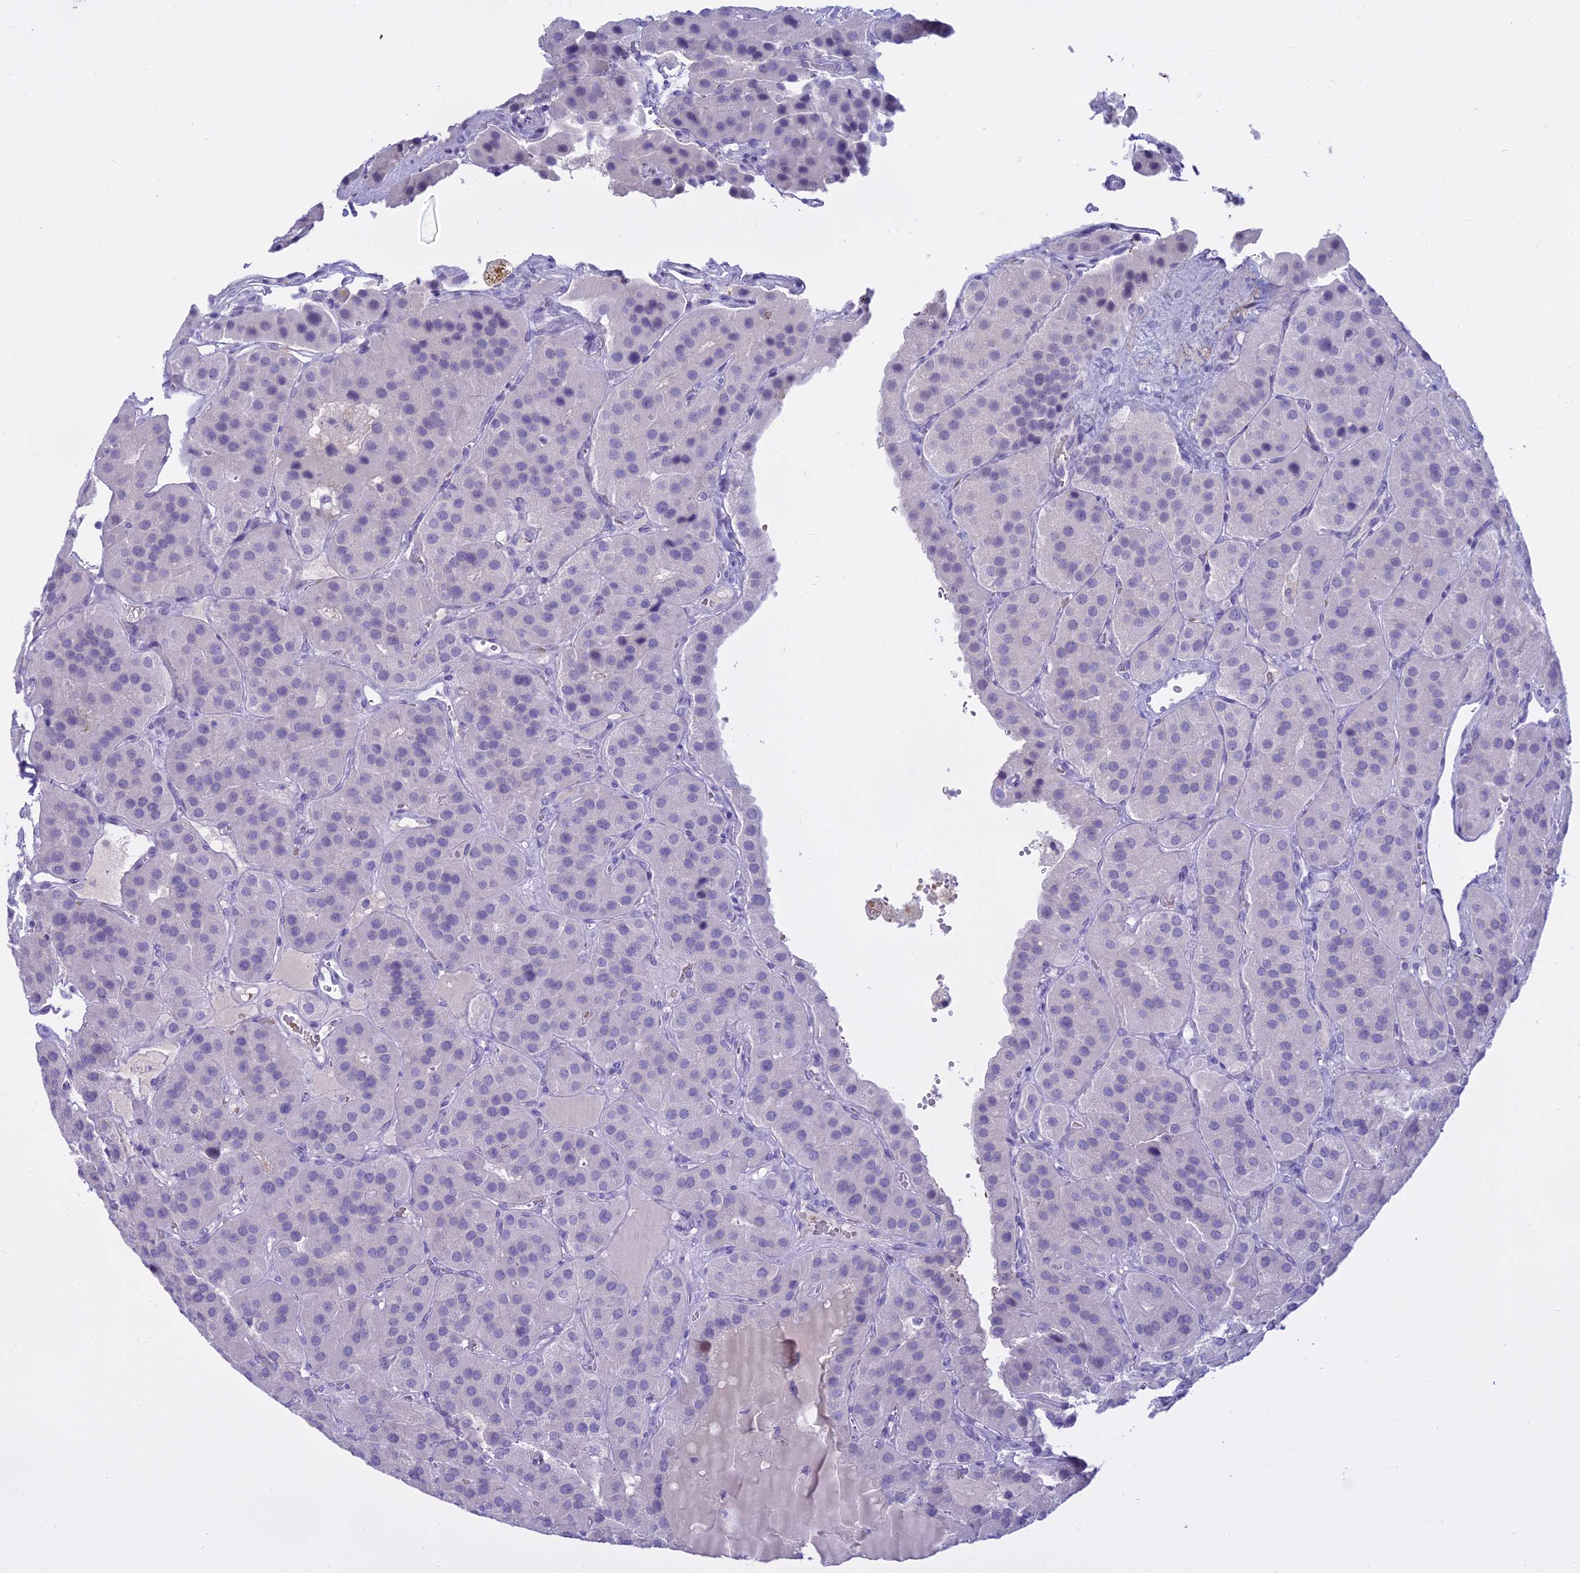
{"staining": {"intensity": "negative", "quantity": "none", "location": "none"}, "tissue": "parathyroid gland", "cell_type": "Glandular cells", "image_type": "normal", "snomed": [{"axis": "morphology", "description": "Normal tissue, NOS"}, {"axis": "morphology", "description": "Adenoma, NOS"}, {"axis": "topography", "description": "Parathyroid gland"}], "caption": "The histopathology image demonstrates no significant staining in glandular cells of parathyroid gland. (DAB (3,3'-diaminobenzidine) immunohistochemistry (IHC) visualized using brightfield microscopy, high magnification).", "gene": "OSTN", "patient": {"sex": "female", "age": 86}}